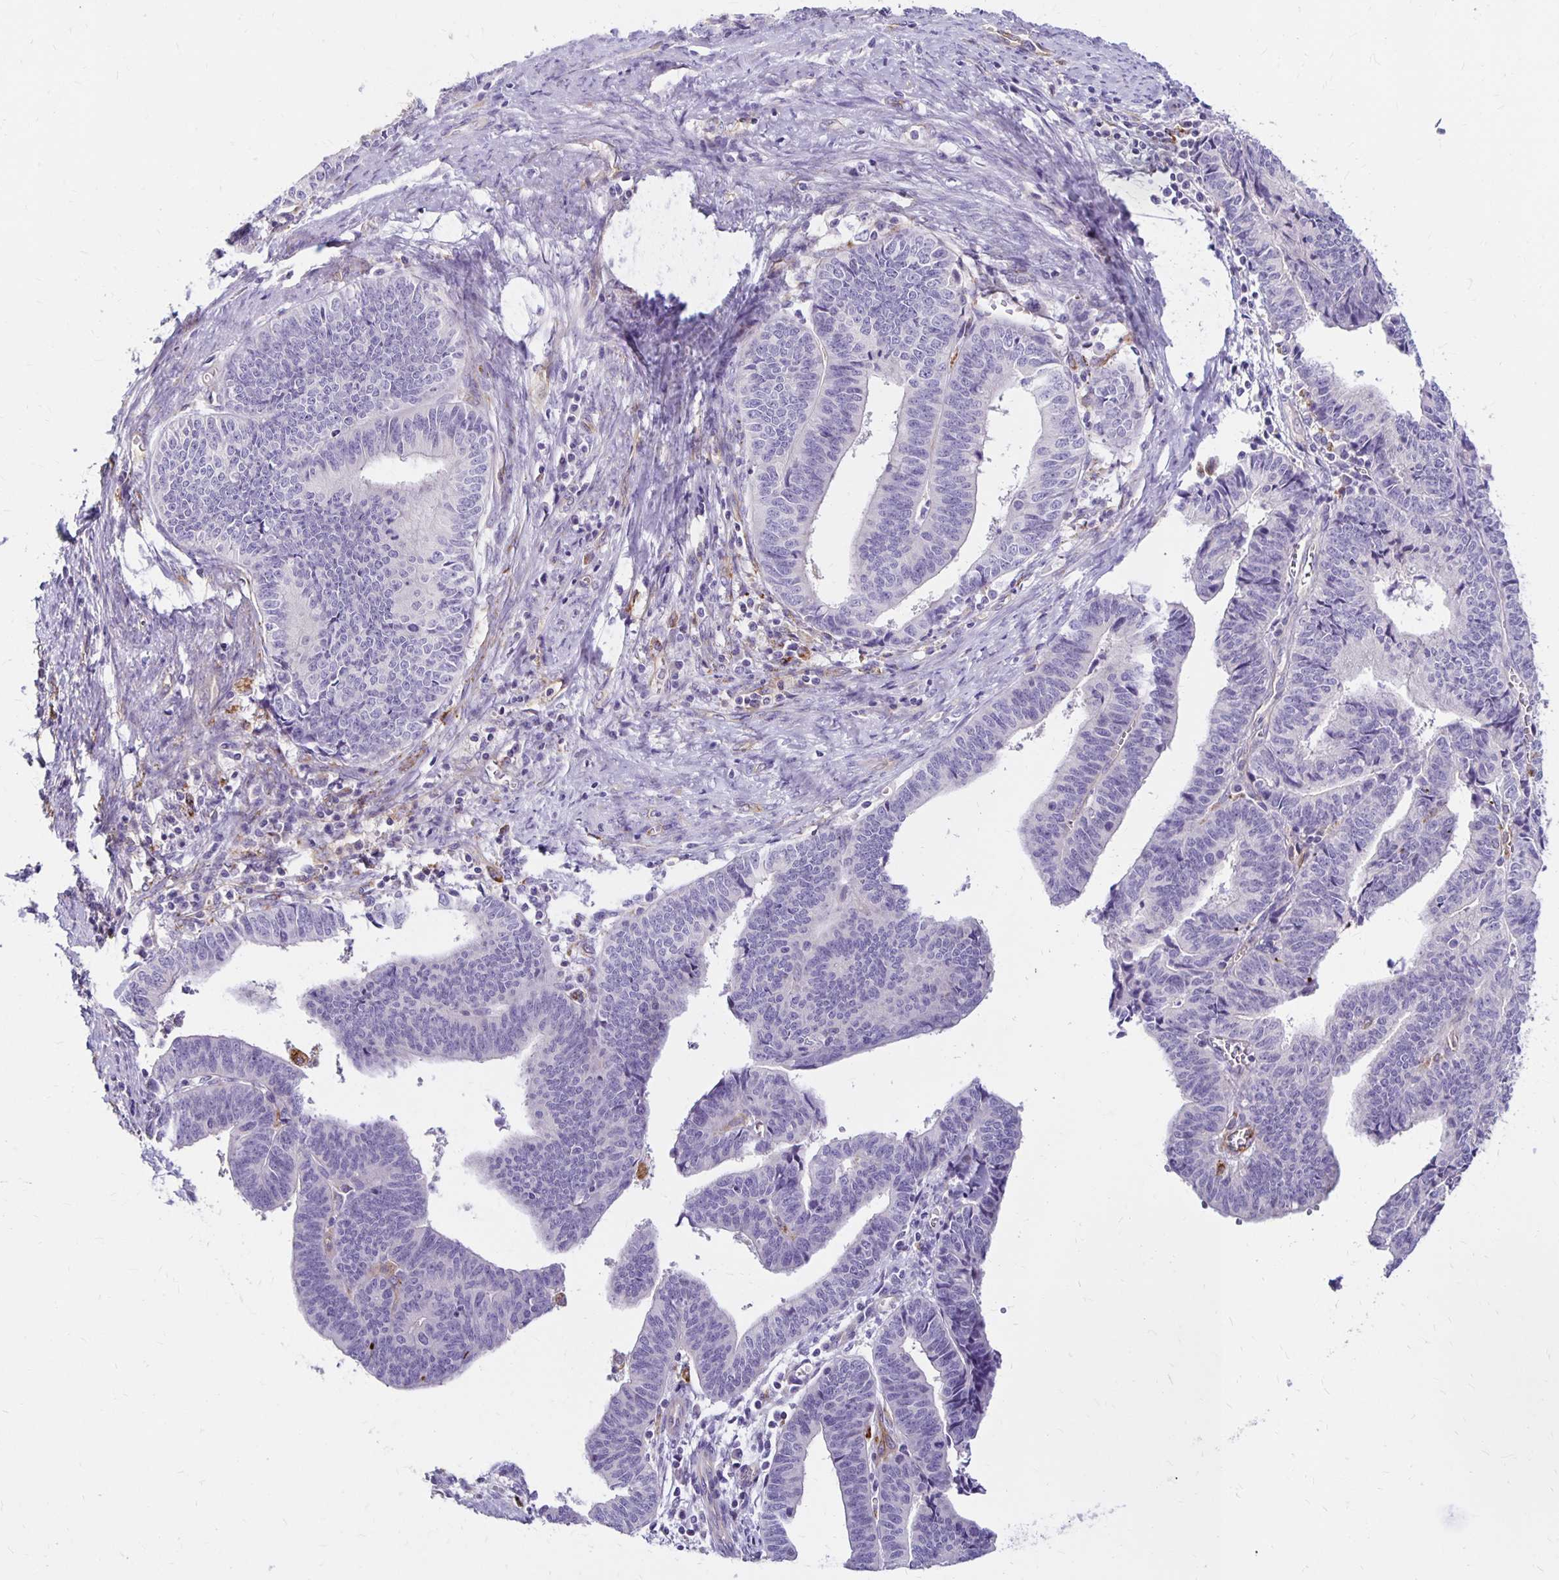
{"staining": {"intensity": "negative", "quantity": "none", "location": "none"}, "tissue": "endometrial cancer", "cell_type": "Tumor cells", "image_type": "cancer", "snomed": [{"axis": "morphology", "description": "Adenocarcinoma, NOS"}, {"axis": "topography", "description": "Endometrium"}], "caption": "Endometrial adenocarcinoma was stained to show a protein in brown. There is no significant positivity in tumor cells. Nuclei are stained in blue.", "gene": "TTYH1", "patient": {"sex": "female", "age": 65}}